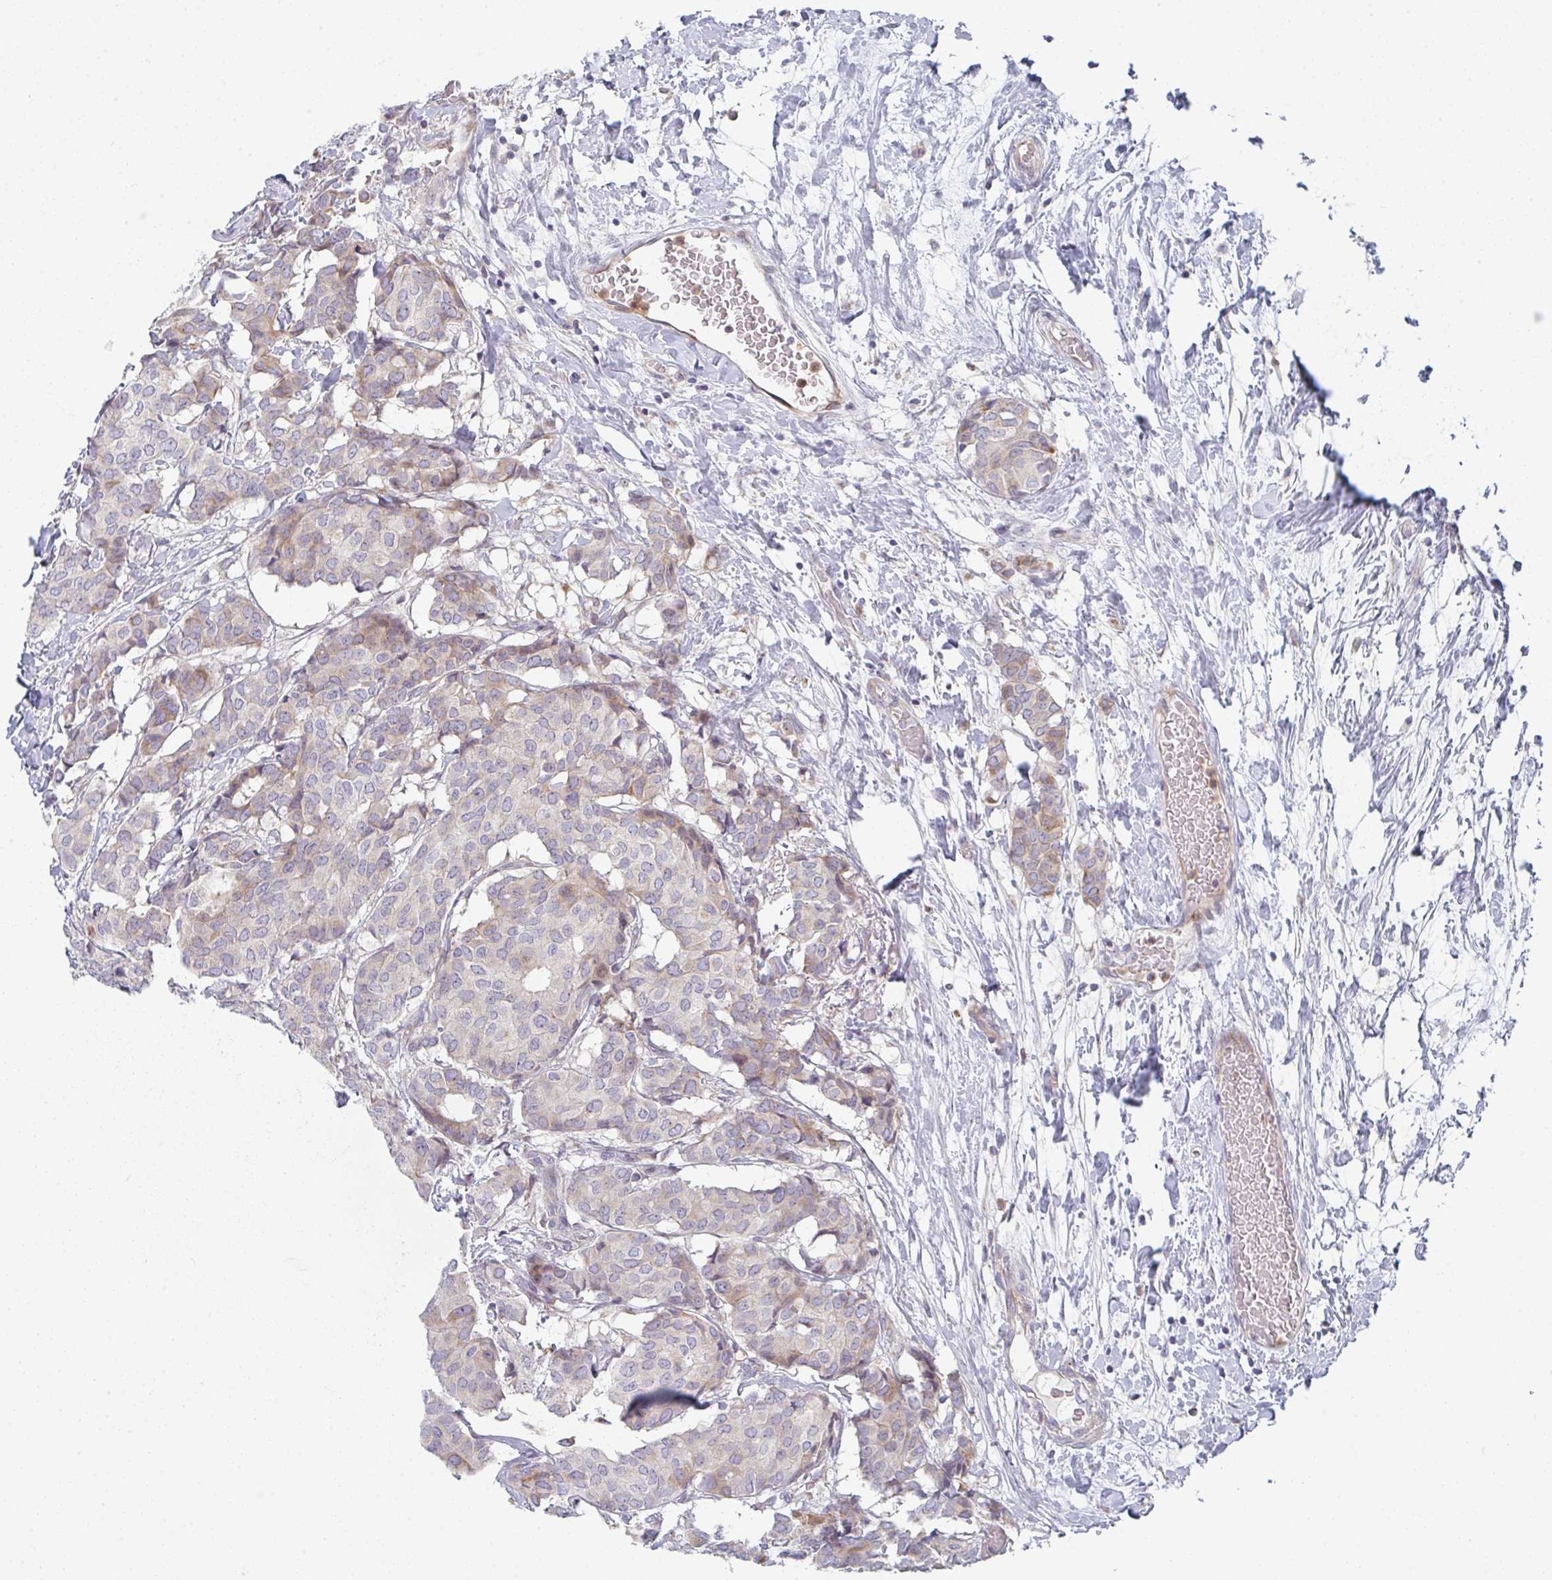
{"staining": {"intensity": "weak", "quantity": "<25%", "location": "cytoplasmic/membranous"}, "tissue": "breast cancer", "cell_type": "Tumor cells", "image_type": "cancer", "snomed": [{"axis": "morphology", "description": "Duct carcinoma"}, {"axis": "topography", "description": "Breast"}], "caption": "IHC micrograph of human intraductal carcinoma (breast) stained for a protein (brown), which shows no staining in tumor cells. Brightfield microscopy of immunohistochemistry (IHC) stained with DAB (3,3'-diaminobenzidine) (brown) and hematoxylin (blue), captured at high magnification.", "gene": "KLHL33", "patient": {"sex": "female", "age": 75}}